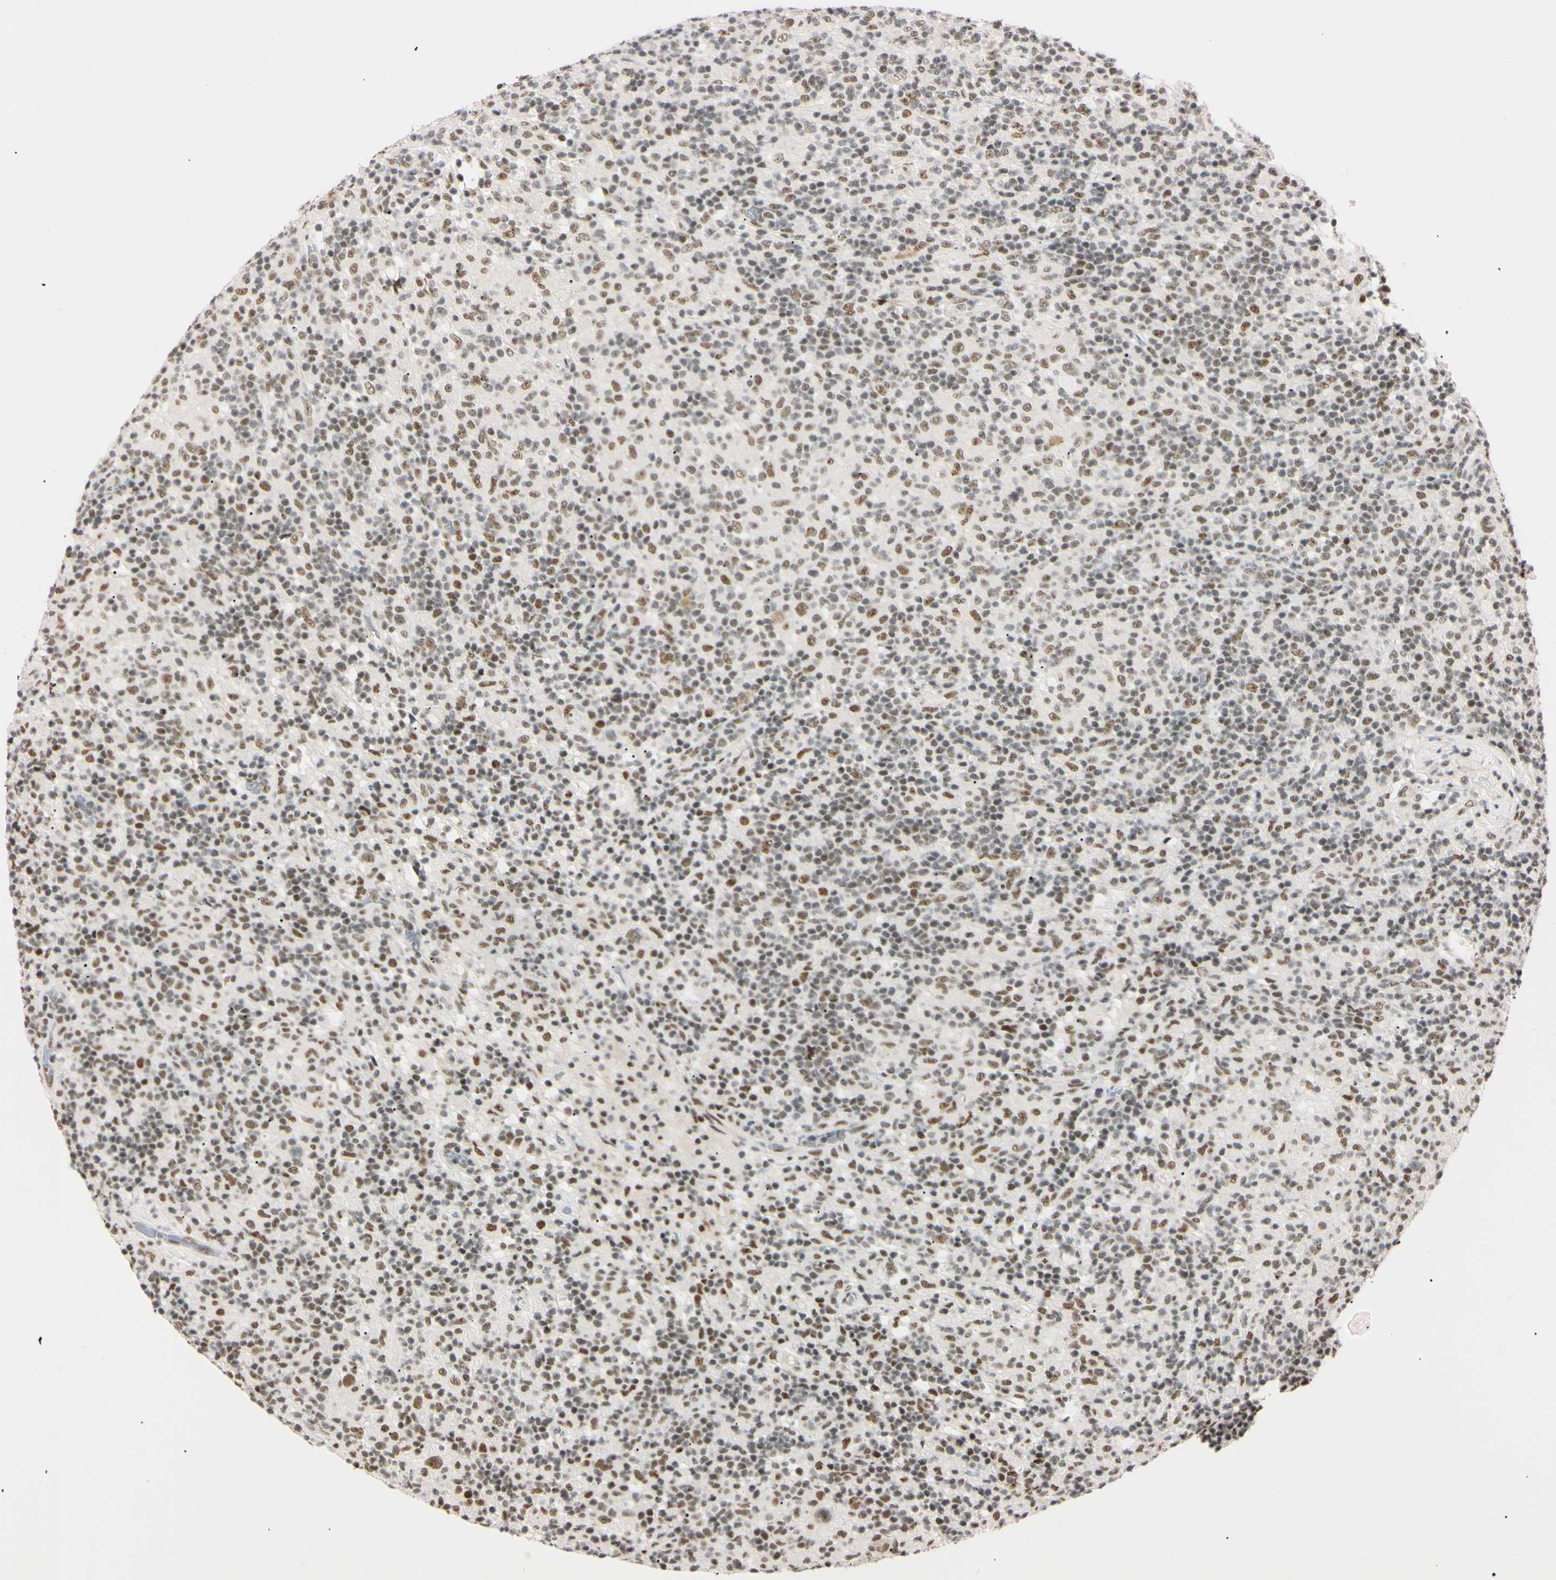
{"staining": {"intensity": "moderate", "quantity": "25%-75%", "location": "nuclear"}, "tissue": "lymphoma", "cell_type": "Tumor cells", "image_type": "cancer", "snomed": [{"axis": "morphology", "description": "Hodgkin's disease, NOS"}, {"axis": "topography", "description": "Lymph node"}], "caption": "Moderate nuclear staining for a protein is appreciated in approximately 25%-75% of tumor cells of lymphoma using immunohistochemistry (IHC).", "gene": "ZNF134", "patient": {"sex": "male", "age": 70}}